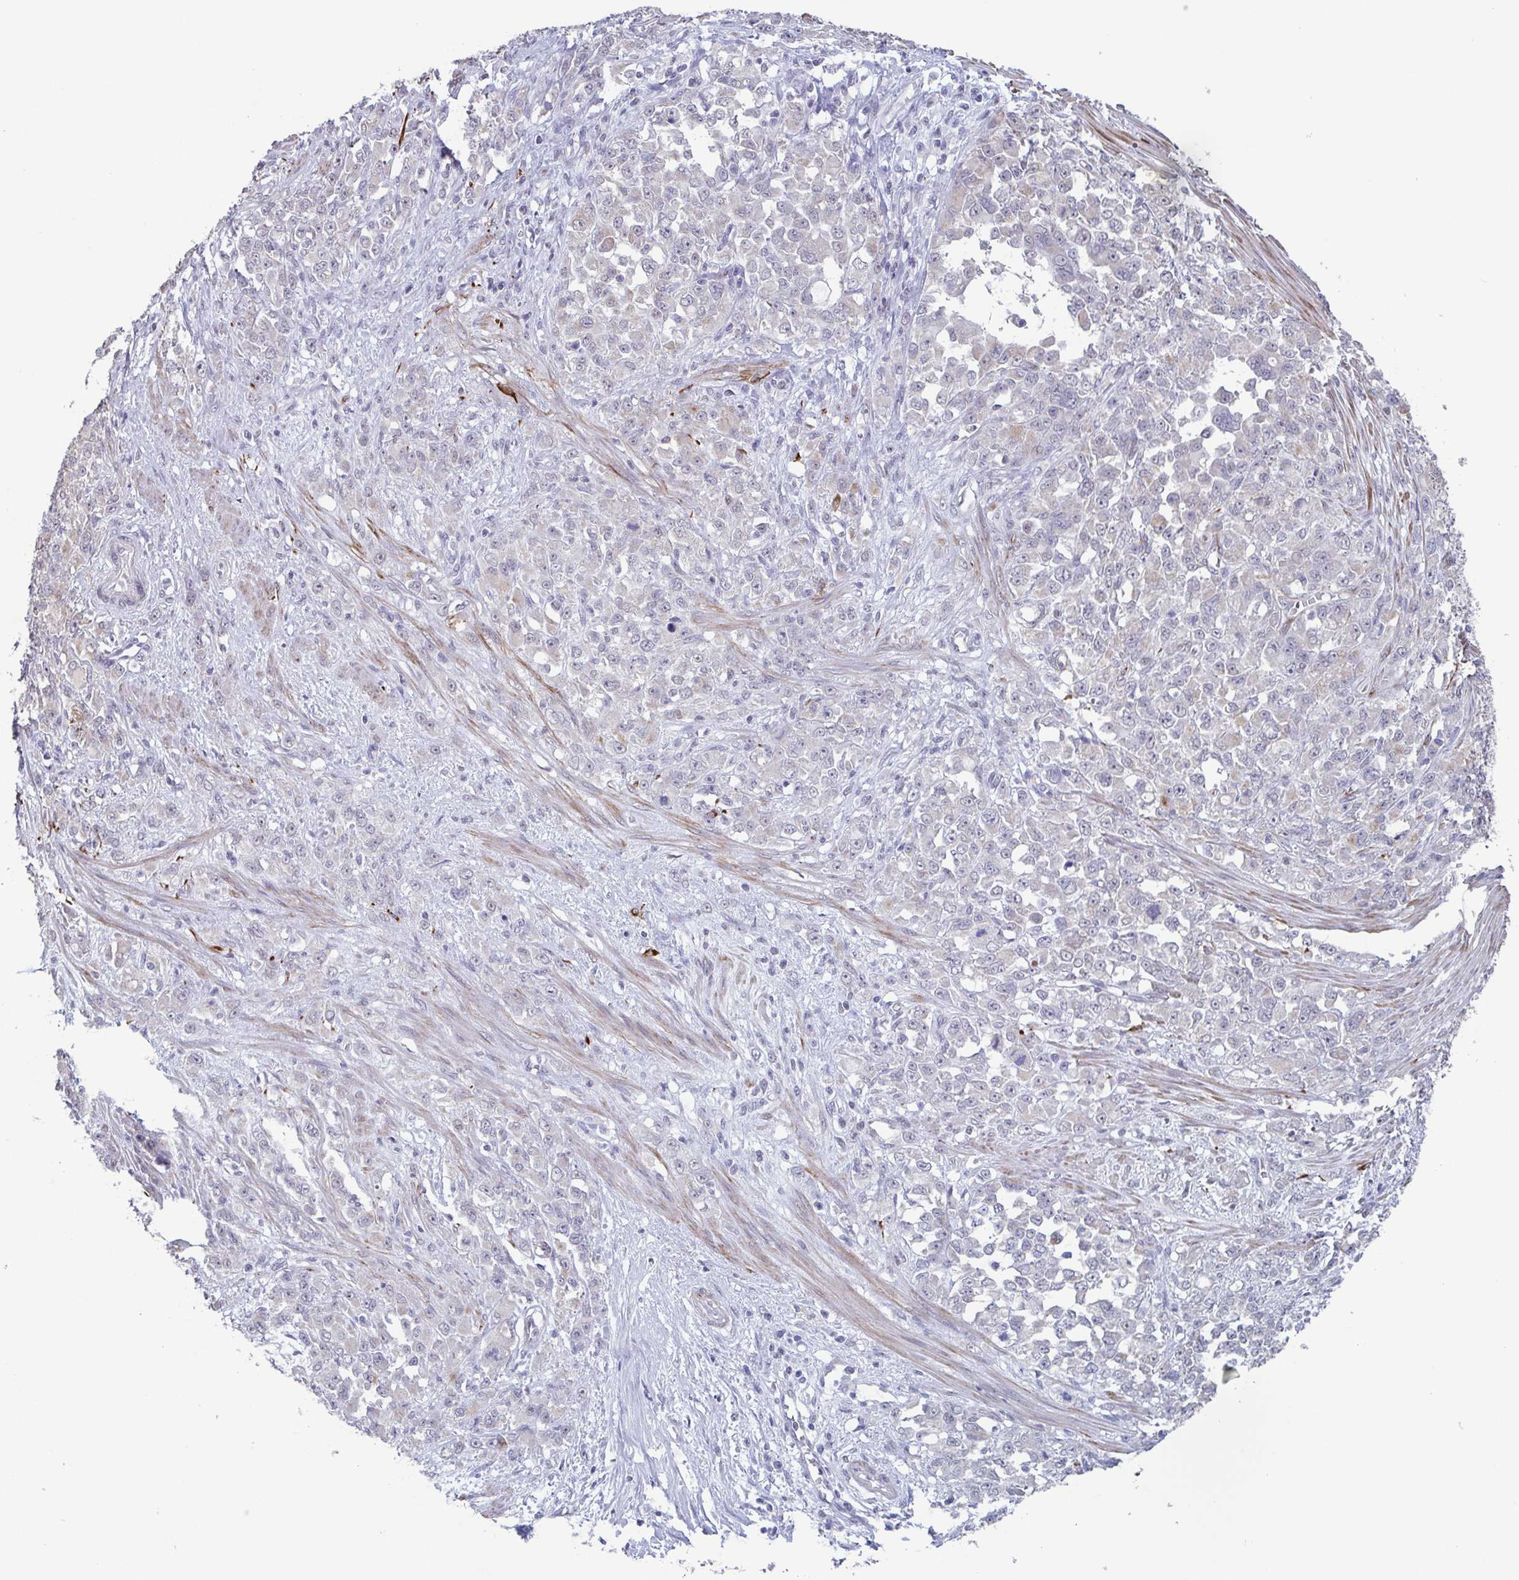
{"staining": {"intensity": "negative", "quantity": "none", "location": "none"}, "tissue": "stomach cancer", "cell_type": "Tumor cells", "image_type": "cancer", "snomed": [{"axis": "morphology", "description": "Adenocarcinoma, NOS"}, {"axis": "topography", "description": "Stomach"}], "caption": "Stomach cancer was stained to show a protein in brown. There is no significant staining in tumor cells.", "gene": "TMEM92", "patient": {"sex": "female", "age": 76}}